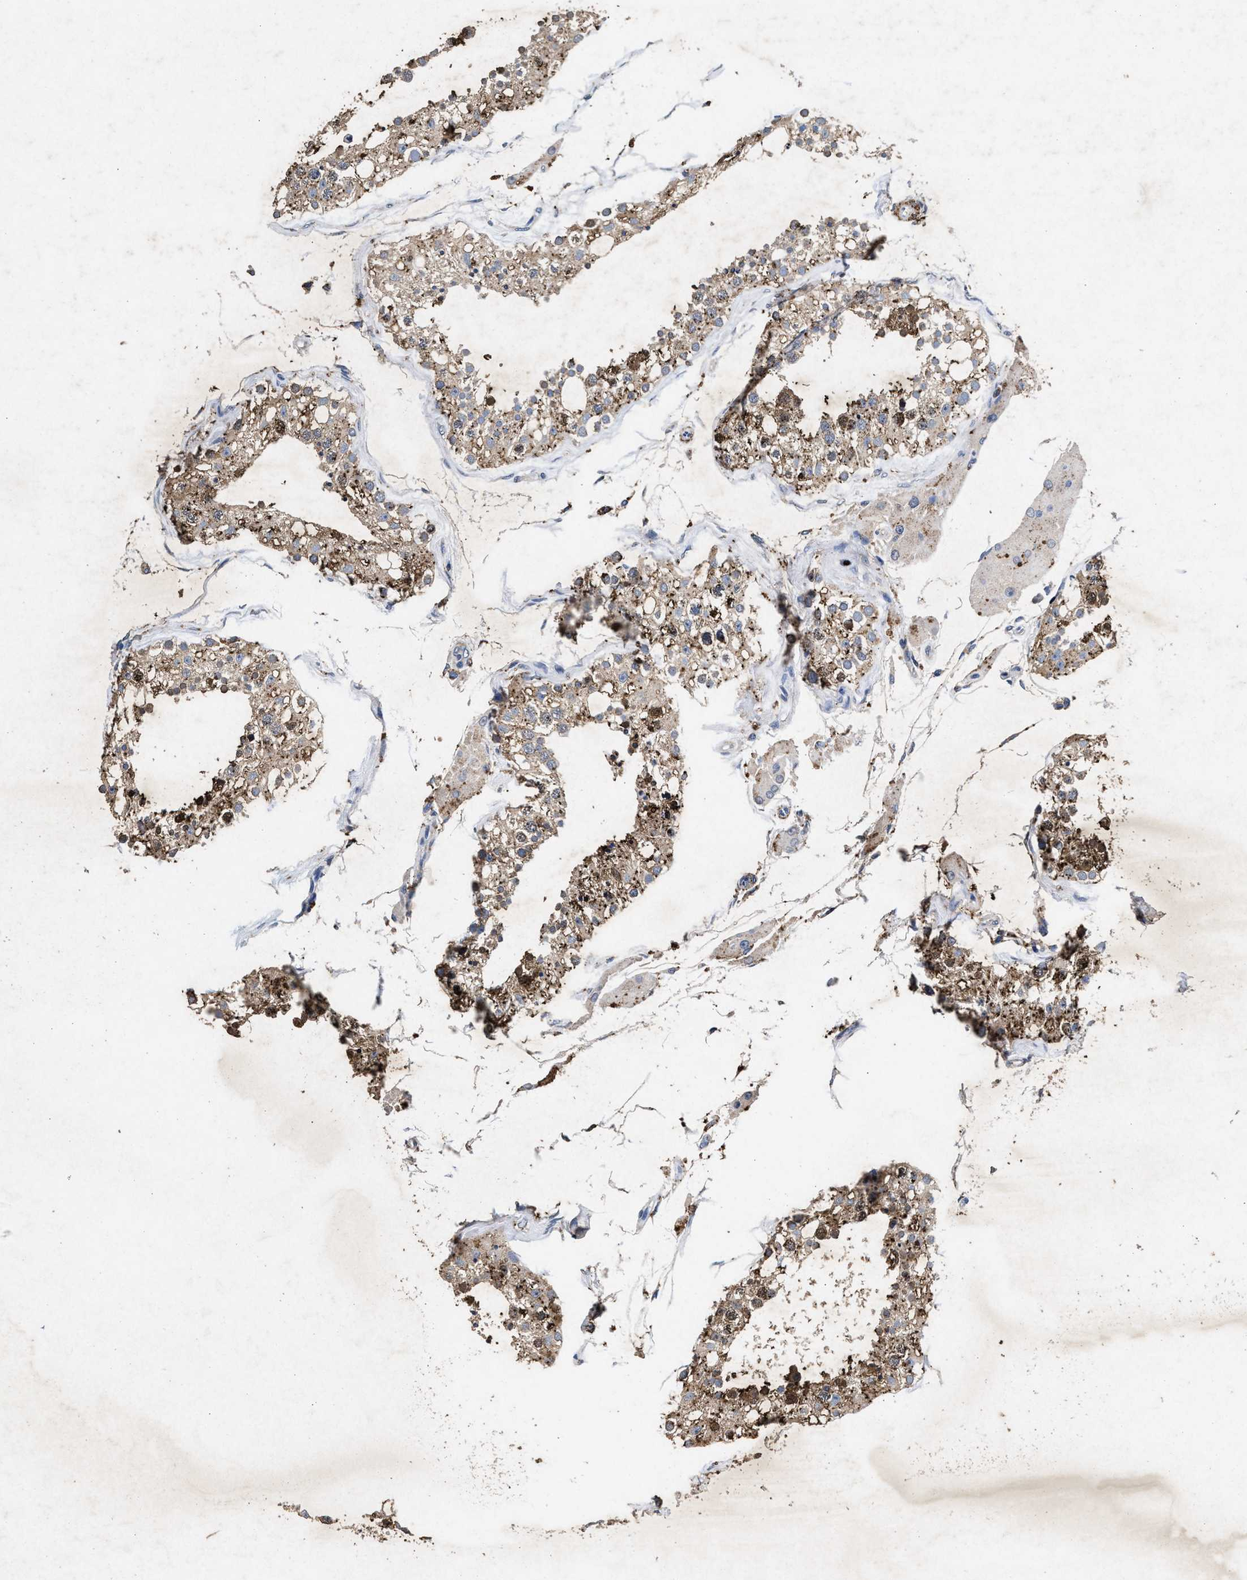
{"staining": {"intensity": "moderate", "quantity": ">75%", "location": "cytoplasmic/membranous"}, "tissue": "testis", "cell_type": "Cells in seminiferous ducts", "image_type": "normal", "snomed": [{"axis": "morphology", "description": "Normal tissue, NOS"}, {"axis": "topography", "description": "Testis"}], "caption": "This photomicrograph displays IHC staining of benign testis, with medium moderate cytoplasmic/membranous expression in approximately >75% of cells in seminiferous ducts.", "gene": "LTB4R2", "patient": {"sex": "male", "age": 68}}